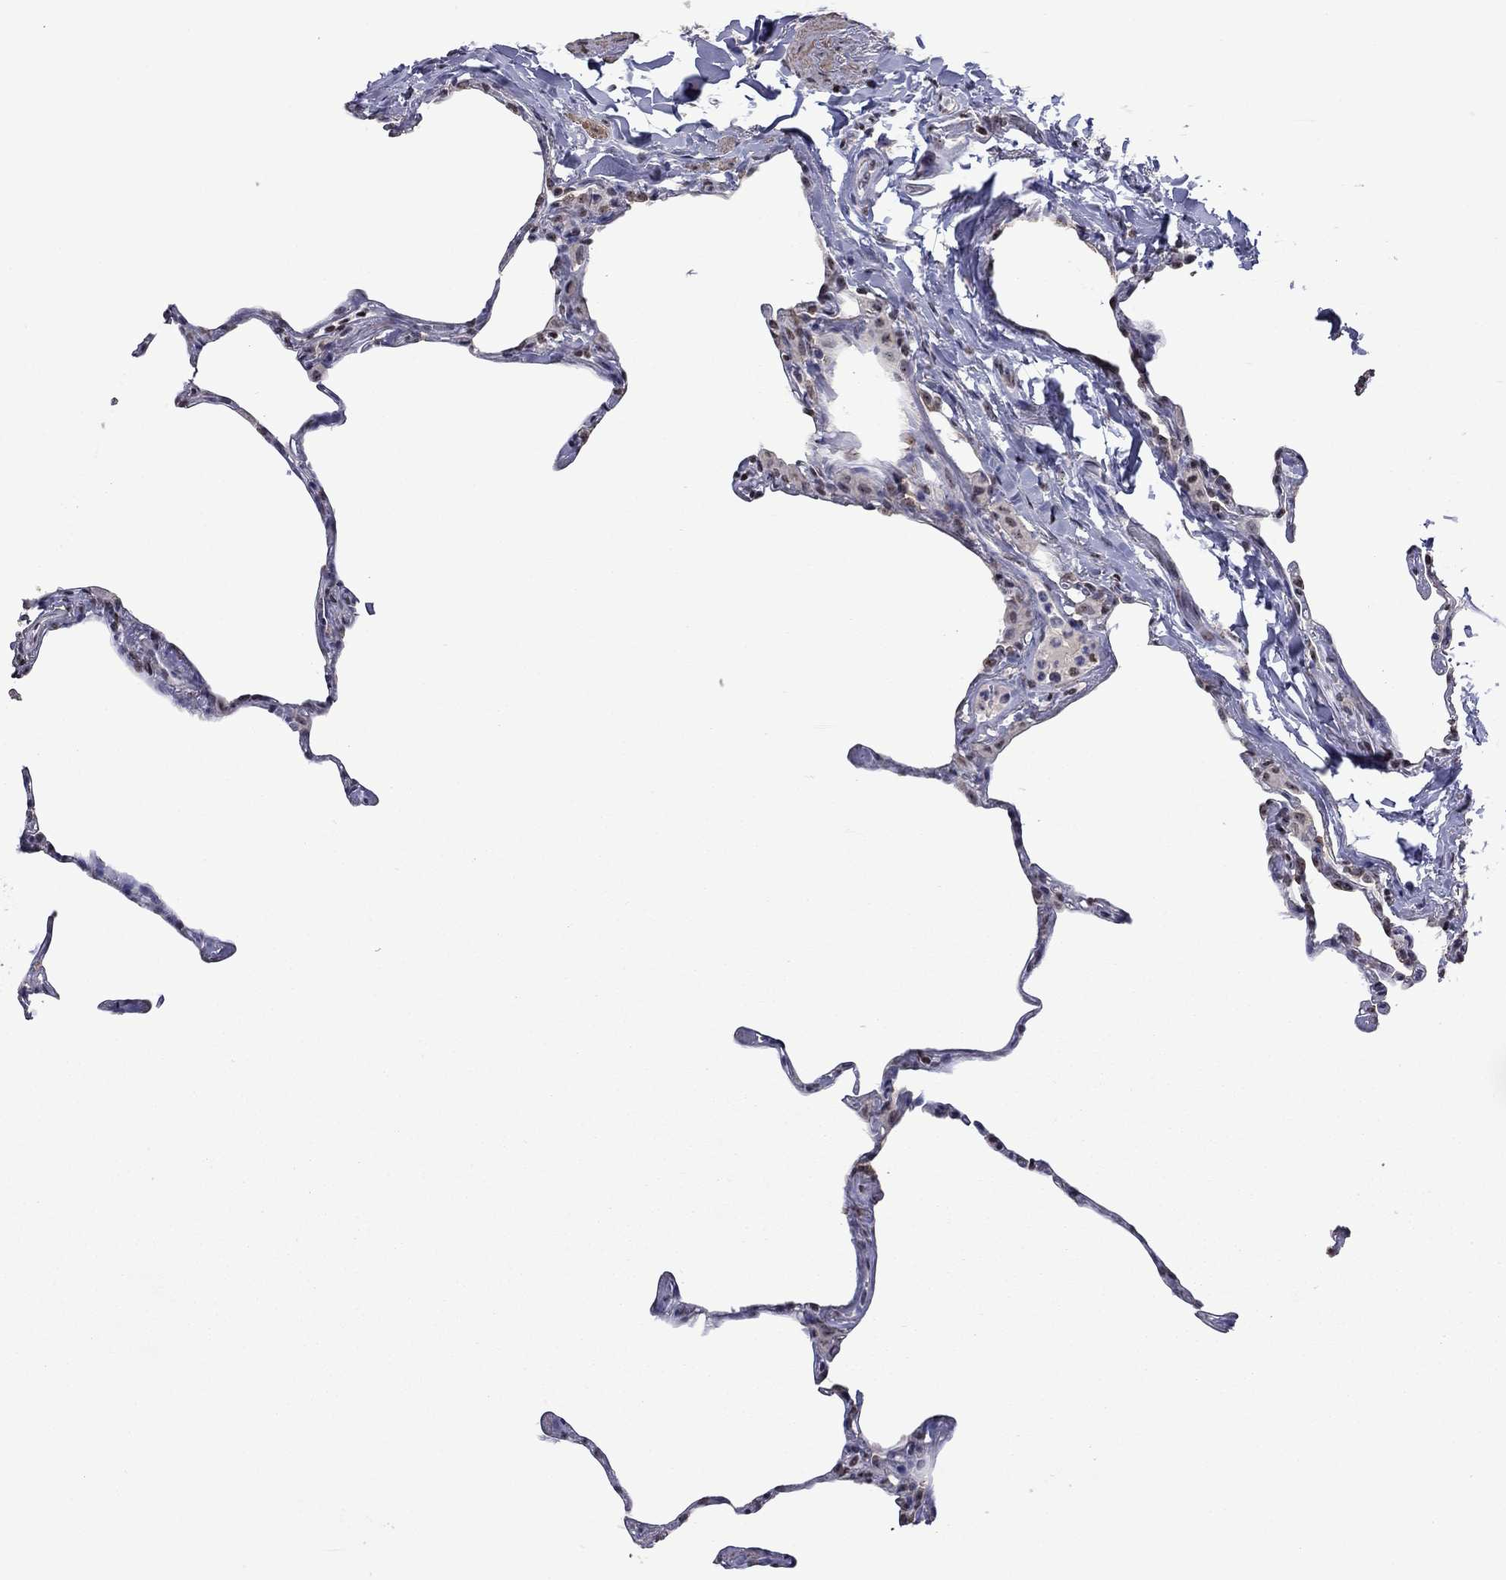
{"staining": {"intensity": "moderate", "quantity": "<25%", "location": "nuclear"}, "tissue": "lung", "cell_type": "Alveolar cells", "image_type": "normal", "snomed": [{"axis": "morphology", "description": "Normal tissue, NOS"}, {"axis": "topography", "description": "Lung"}], "caption": "Immunohistochemistry of normal lung displays low levels of moderate nuclear positivity in about <25% of alveolar cells.", "gene": "SPOUT1", "patient": {"sex": "male", "age": 65}}